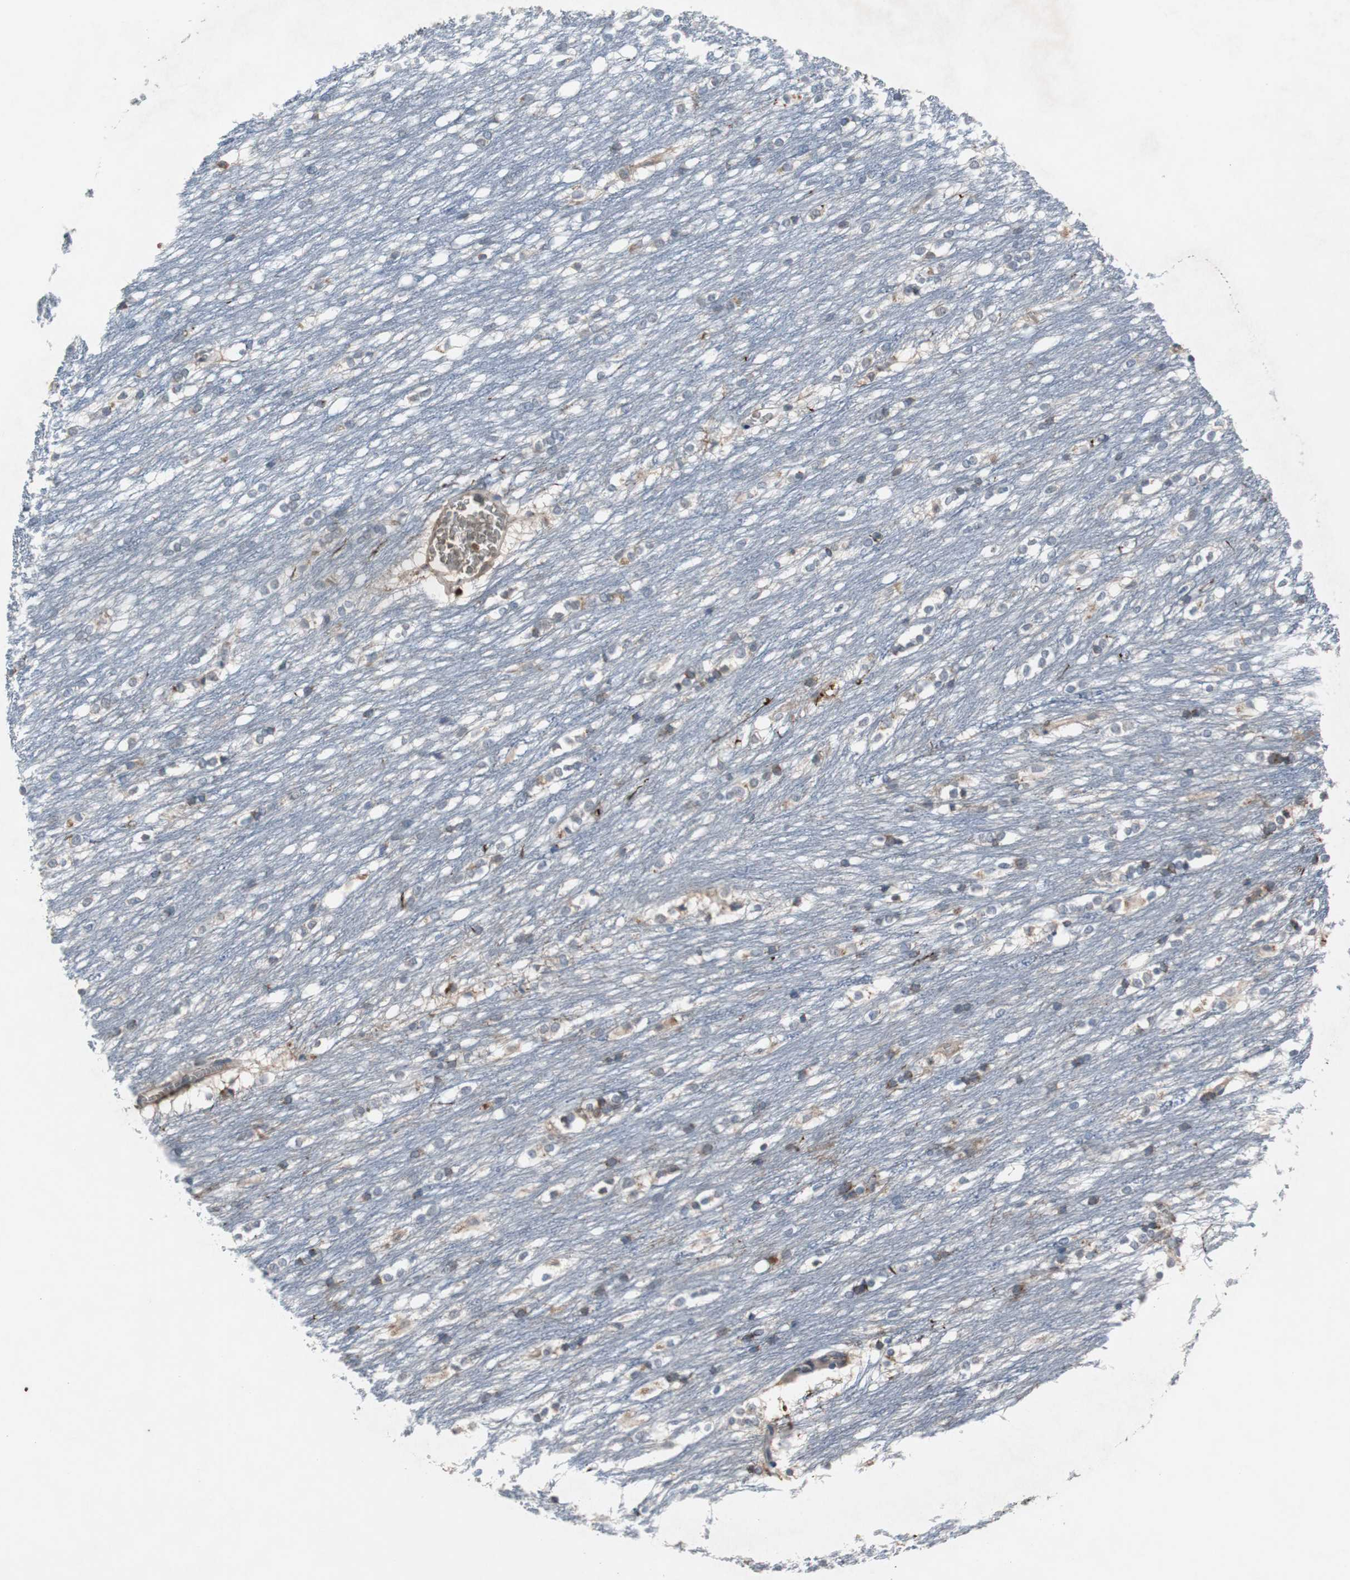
{"staining": {"intensity": "moderate", "quantity": "25%-75%", "location": "cytoplasmic/membranous,nuclear"}, "tissue": "caudate", "cell_type": "Glial cells", "image_type": "normal", "snomed": [{"axis": "morphology", "description": "Normal tissue, NOS"}, {"axis": "topography", "description": "Lateral ventricle wall"}], "caption": "Normal caudate was stained to show a protein in brown. There is medium levels of moderate cytoplasmic/membranous,nuclear positivity in approximately 25%-75% of glial cells. (DAB (3,3'-diaminobenzidine) = brown stain, brightfield microscopy at high magnification).", "gene": "CALB2", "patient": {"sex": "female", "age": 19}}